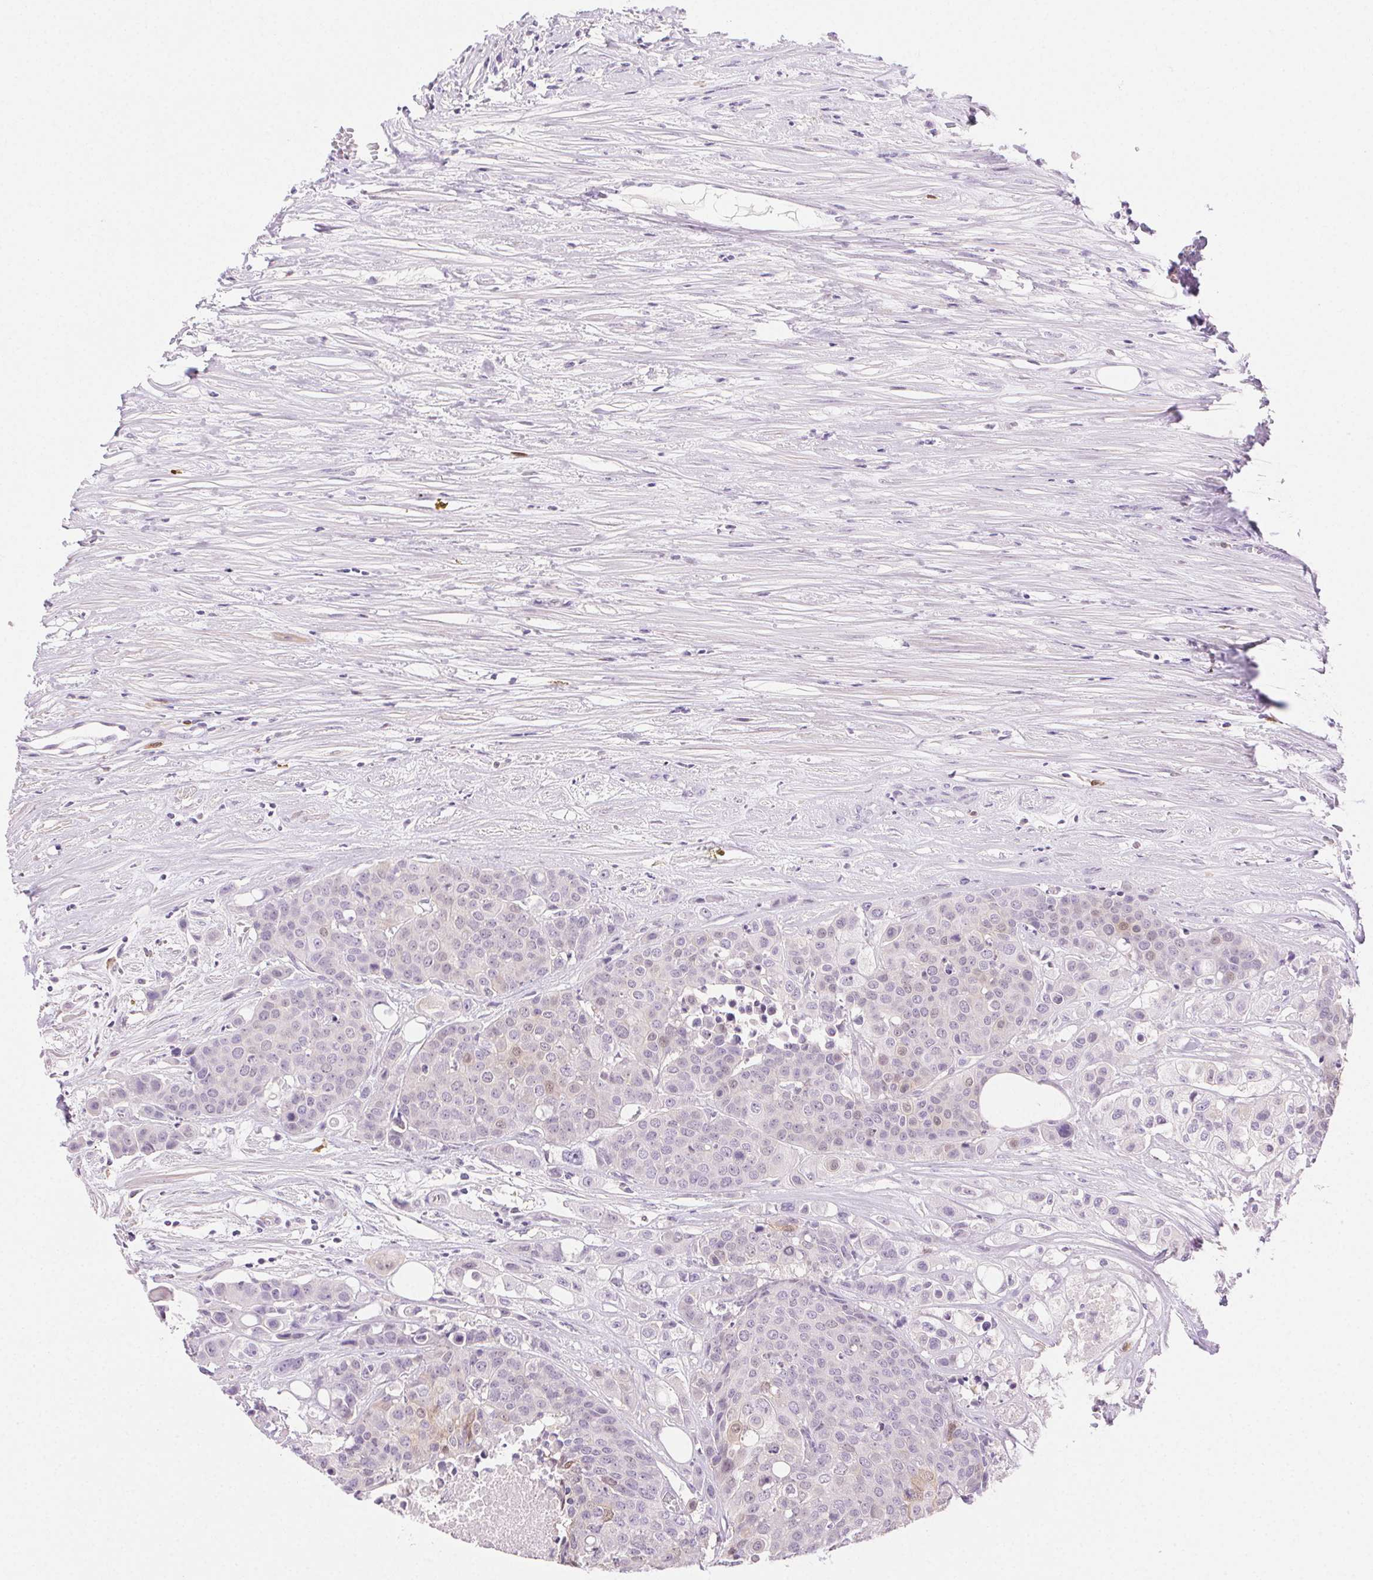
{"staining": {"intensity": "negative", "quantity": "none", "location": "none"}, "tissue": "carcinoid", "cell_type": "Tumor cells", "image_type": "cancer", "snomed": [{"axis": "morphology", "description": "Carcinoid, malignant, NOS"}, {"axis": "topography", "description": "Colon"}], "caption": "Human carcinoid (malignant) stained for a protein using immunohistochemistry (IHC) reveals no staining in tumor cells.", "gene": "TMEM45A", "patient": {"sex": "male", "age": 81}}